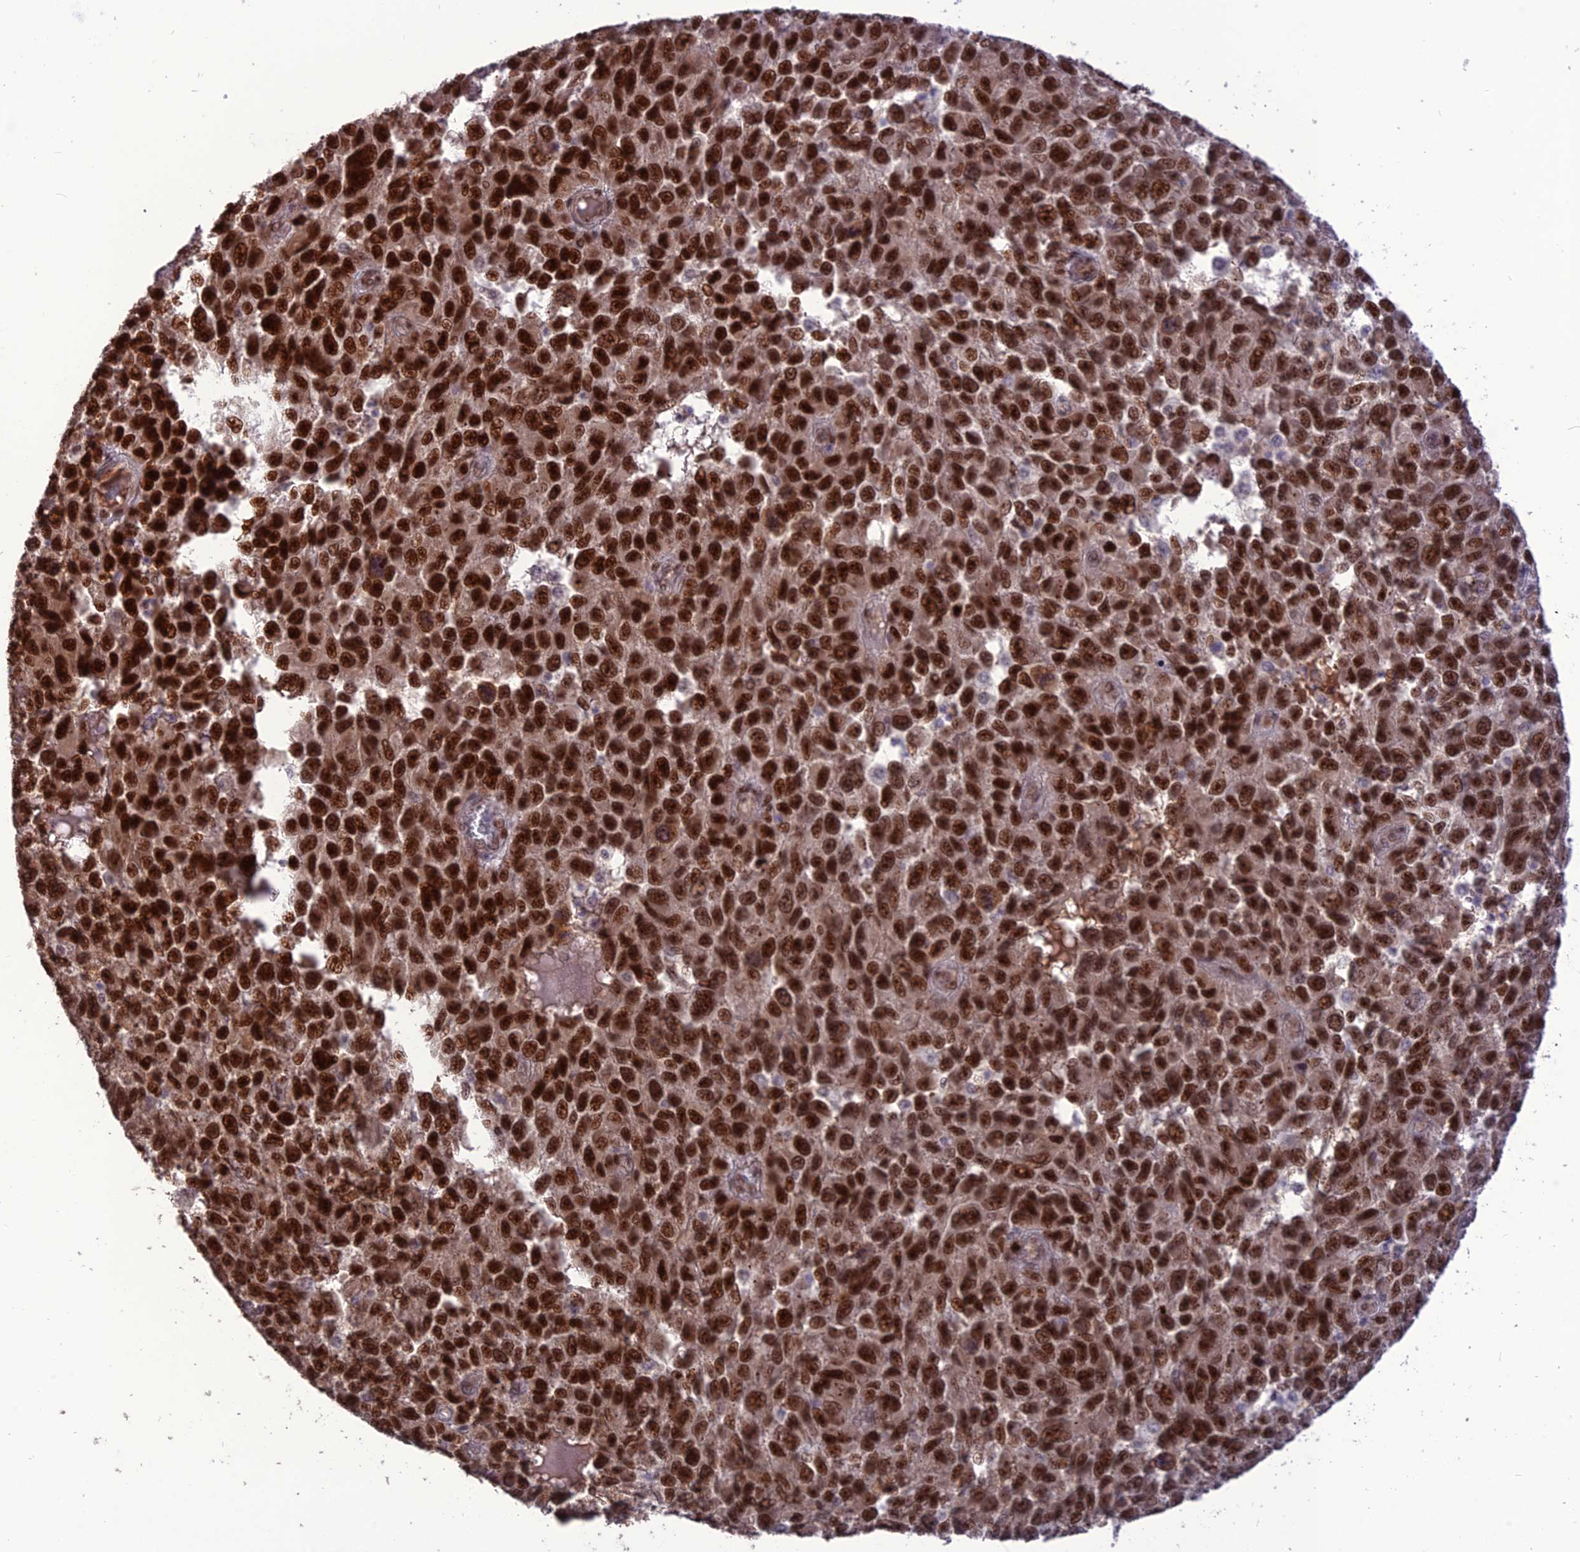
{"staining": {"intensity": "strong", "quantity": ">75%", "location": "nuclear"}, "tissue": "melanoma", "cell_type": "Tumor cells", "image_type": "cancer", "snomed": [{"axis": "morphology", "description": "Normal tissue, NOS"}, {"axis": "morphology", "description": "Malignant melanoma, NOS"}, {"axis": "topography", "description": "Skin"}], "caption": "Malignant melanoma stained for a protein exhibits strong nuclear positivity in tumor cells.", "gene": "DIS3", "patient": {"sex": "female", "age": 96}}